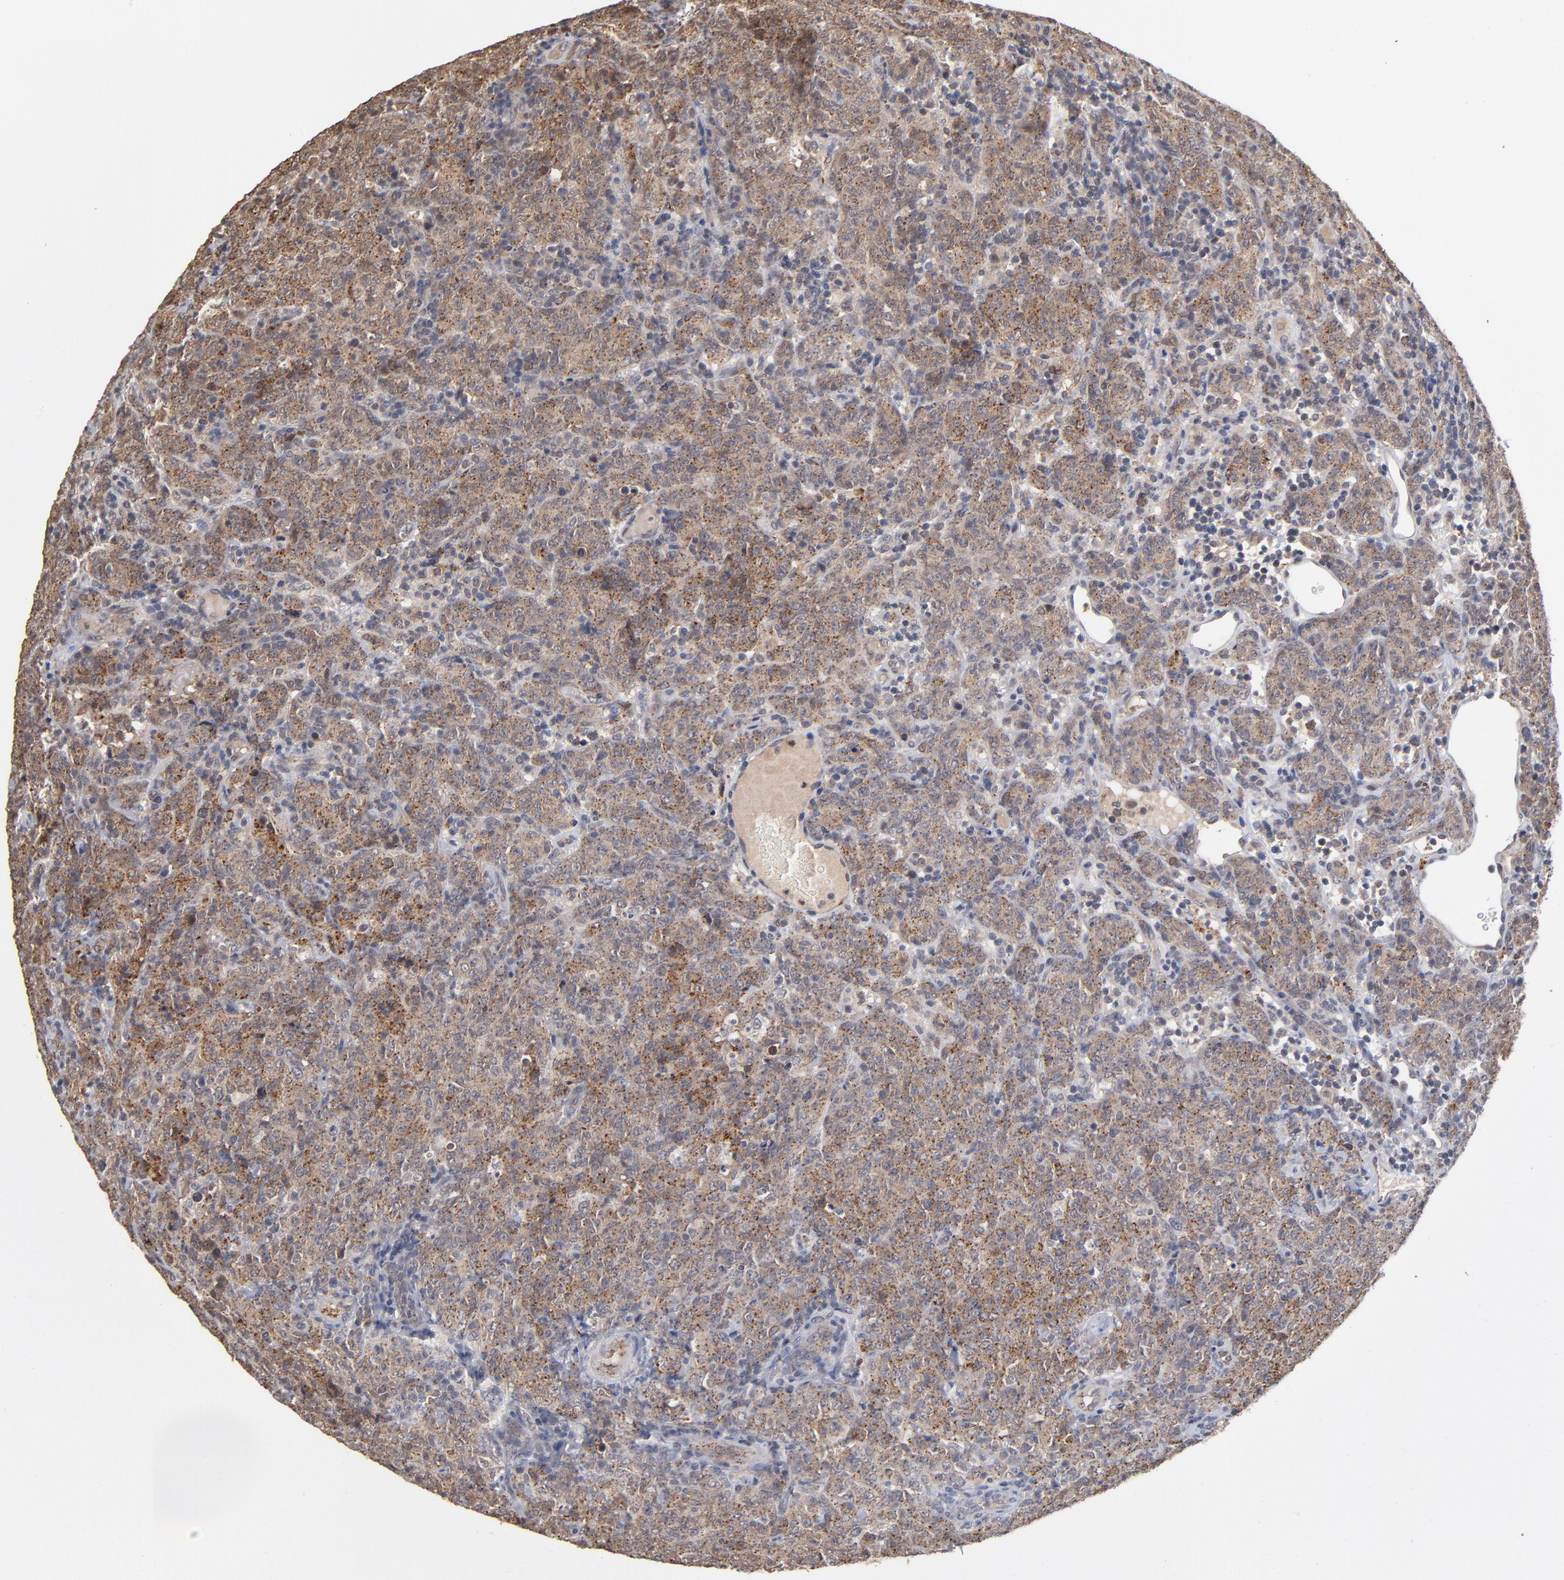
{"staining": {"intensity": "strong", "quantity": ">75%", "location": "cytoplasmic/membranous"}, "tissue": "lymphoma", "cell_type": "Tumor cells", "image_type": "cancer", "snomed": [{"axis": "morphology", "description": "Malignant lymphoma, non-Hodgkin's type, High grade"}, {"axis": "topography", "description": "Tonsil"}], "caption": "This photomicrograph reveals immunohistochemistry (IHC) staining of lymphoma, with high strong cytoplasmic/membranous staining in approximately >75% of tumor cells.", "gene": "ASB8", "patient": {"sex": "female", "age": 36}}